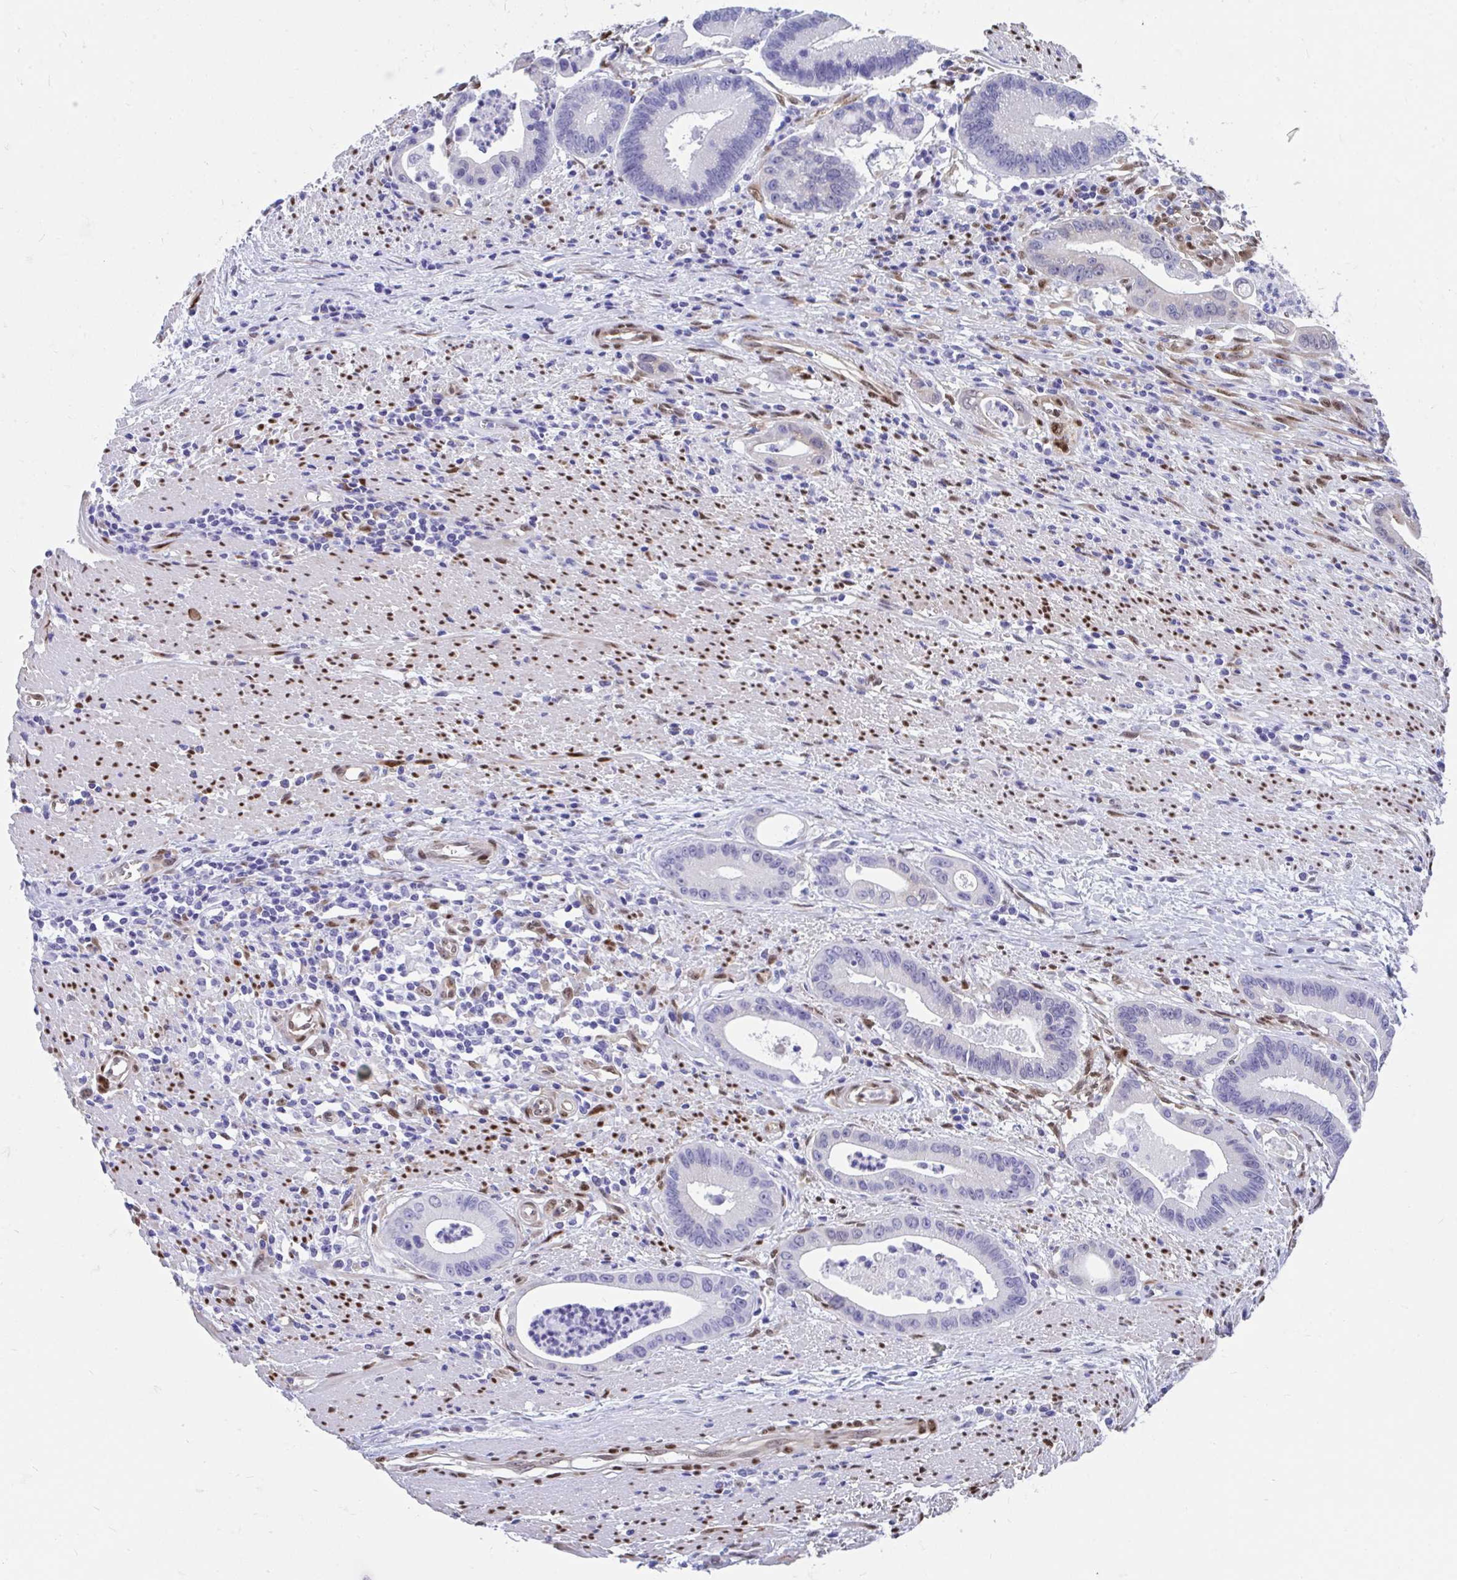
{"staining": {"intensity": "negative", "quantity": "none", "location": "none"}, "tissue": "colorectal cancer", "cell_type": "Tumor cells", "image_type": "cancer", "snomed": [{"axis": "morphology", "description": "Adenocarcinoma, NOS"}, {"axis": "topography", "description": "Rectum"}], "caption": "DAB (3,3'-diaminobenzidine) immunohistochemical staining of human colorectal cancer (adenocarcinoma) demonstrates no significant staining in tumor cells.", "gene": "RBPMS", "patient": {"sex": "female", "age": 81}}